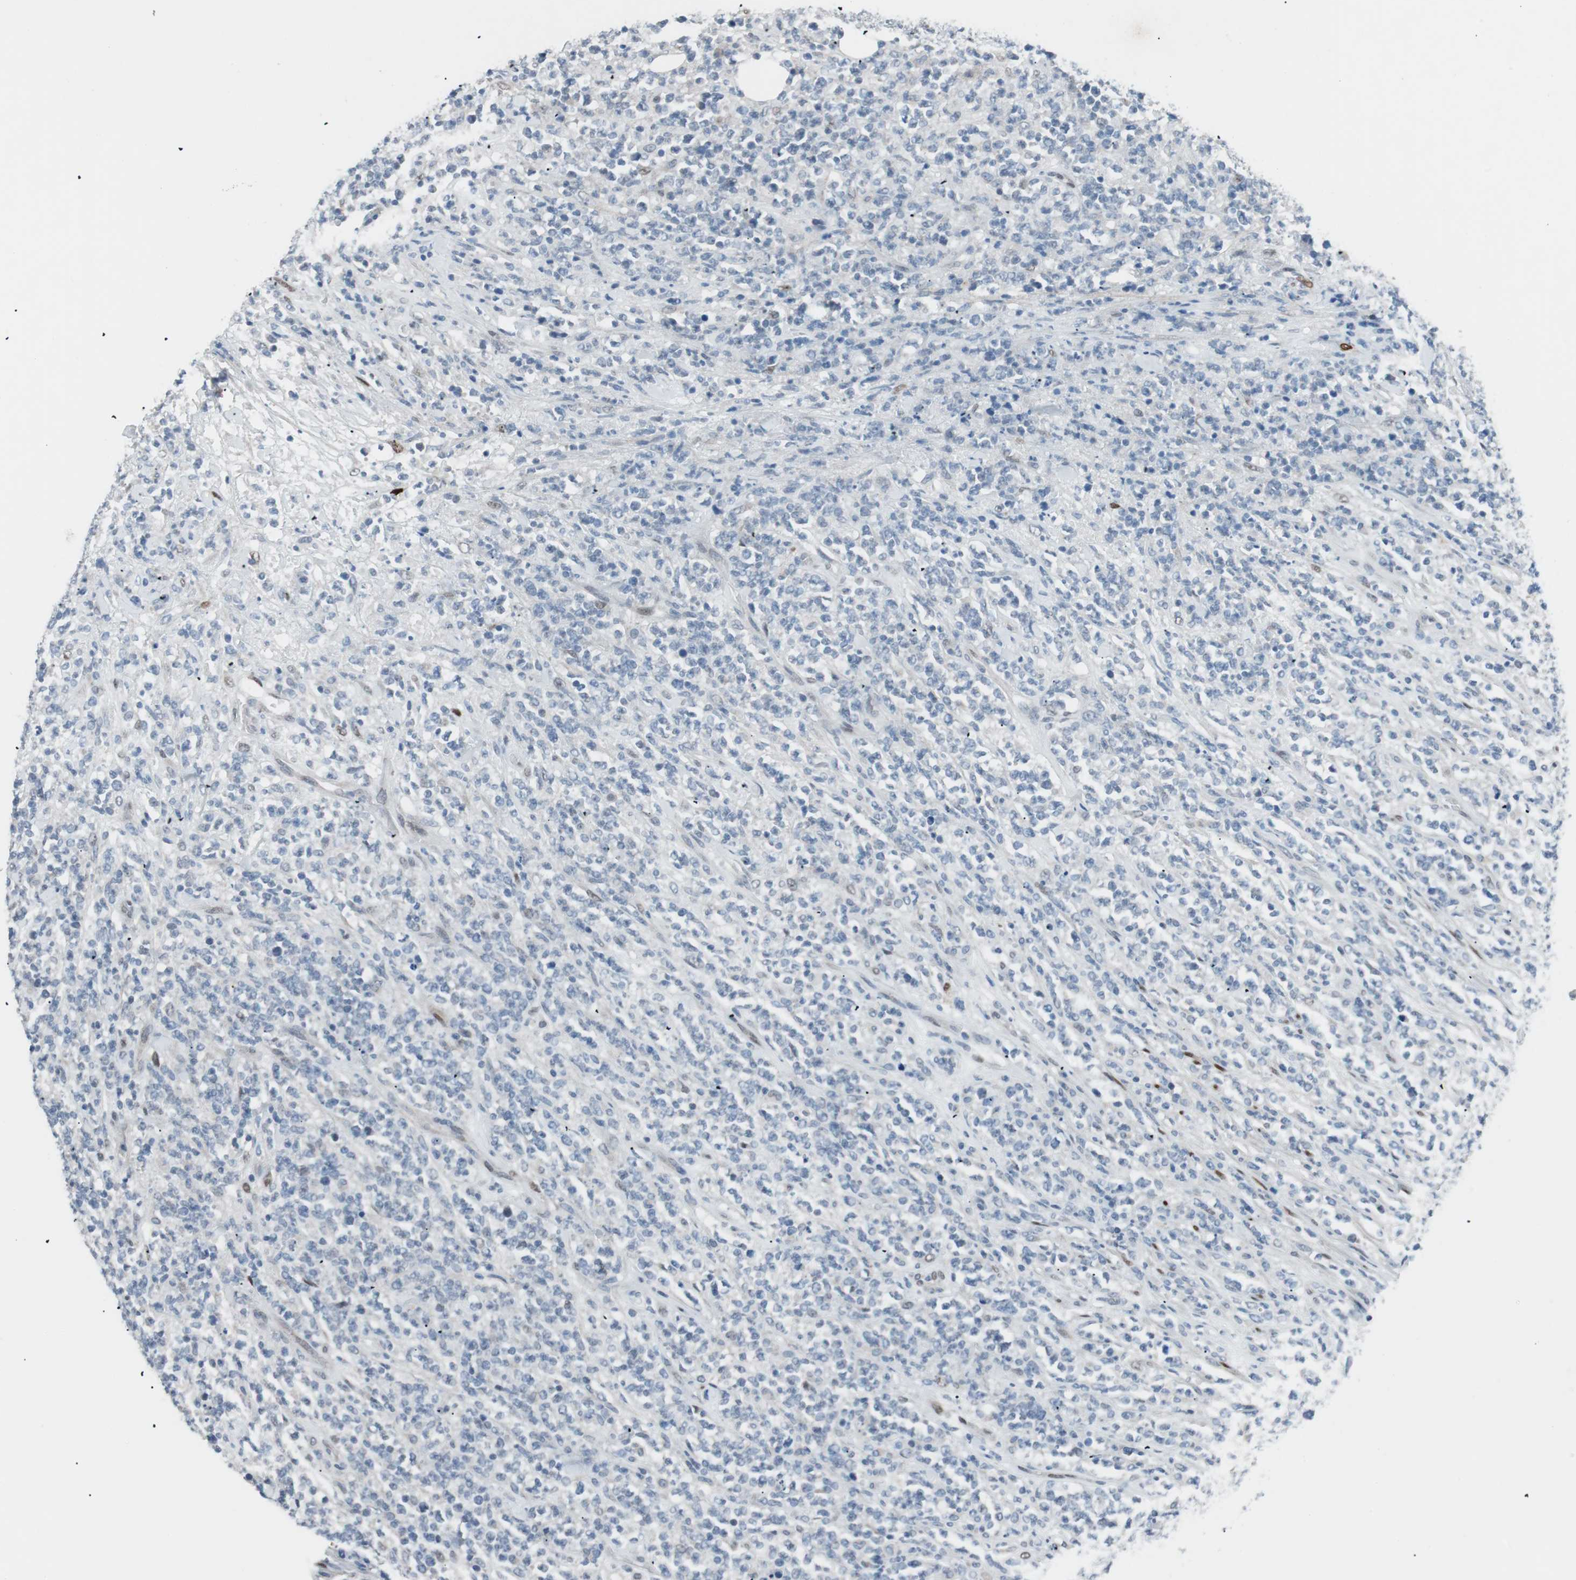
{"staining": {"intensity": "negative", "quantity": "none", "location": "none"}, "tissue": "lymphoma", "cell_type": "Tumor cells", "image_type": "cancer", "snomed": [{"axis": "morphology", "description": "Malignant lymphoma, non-Hodgkin's type, High grade"}, {"axis": "topography", "description": "Soft tissue"}], "caption": "This is a photomicrograph of immunohistochemistry (IHC) staining of malignant lymphoma, non-Hodgkin's type (high-grade), which shows no expression in tumor cells.", "gene": "FOSL1", "patient": {"sex": "male", "age": 18}}